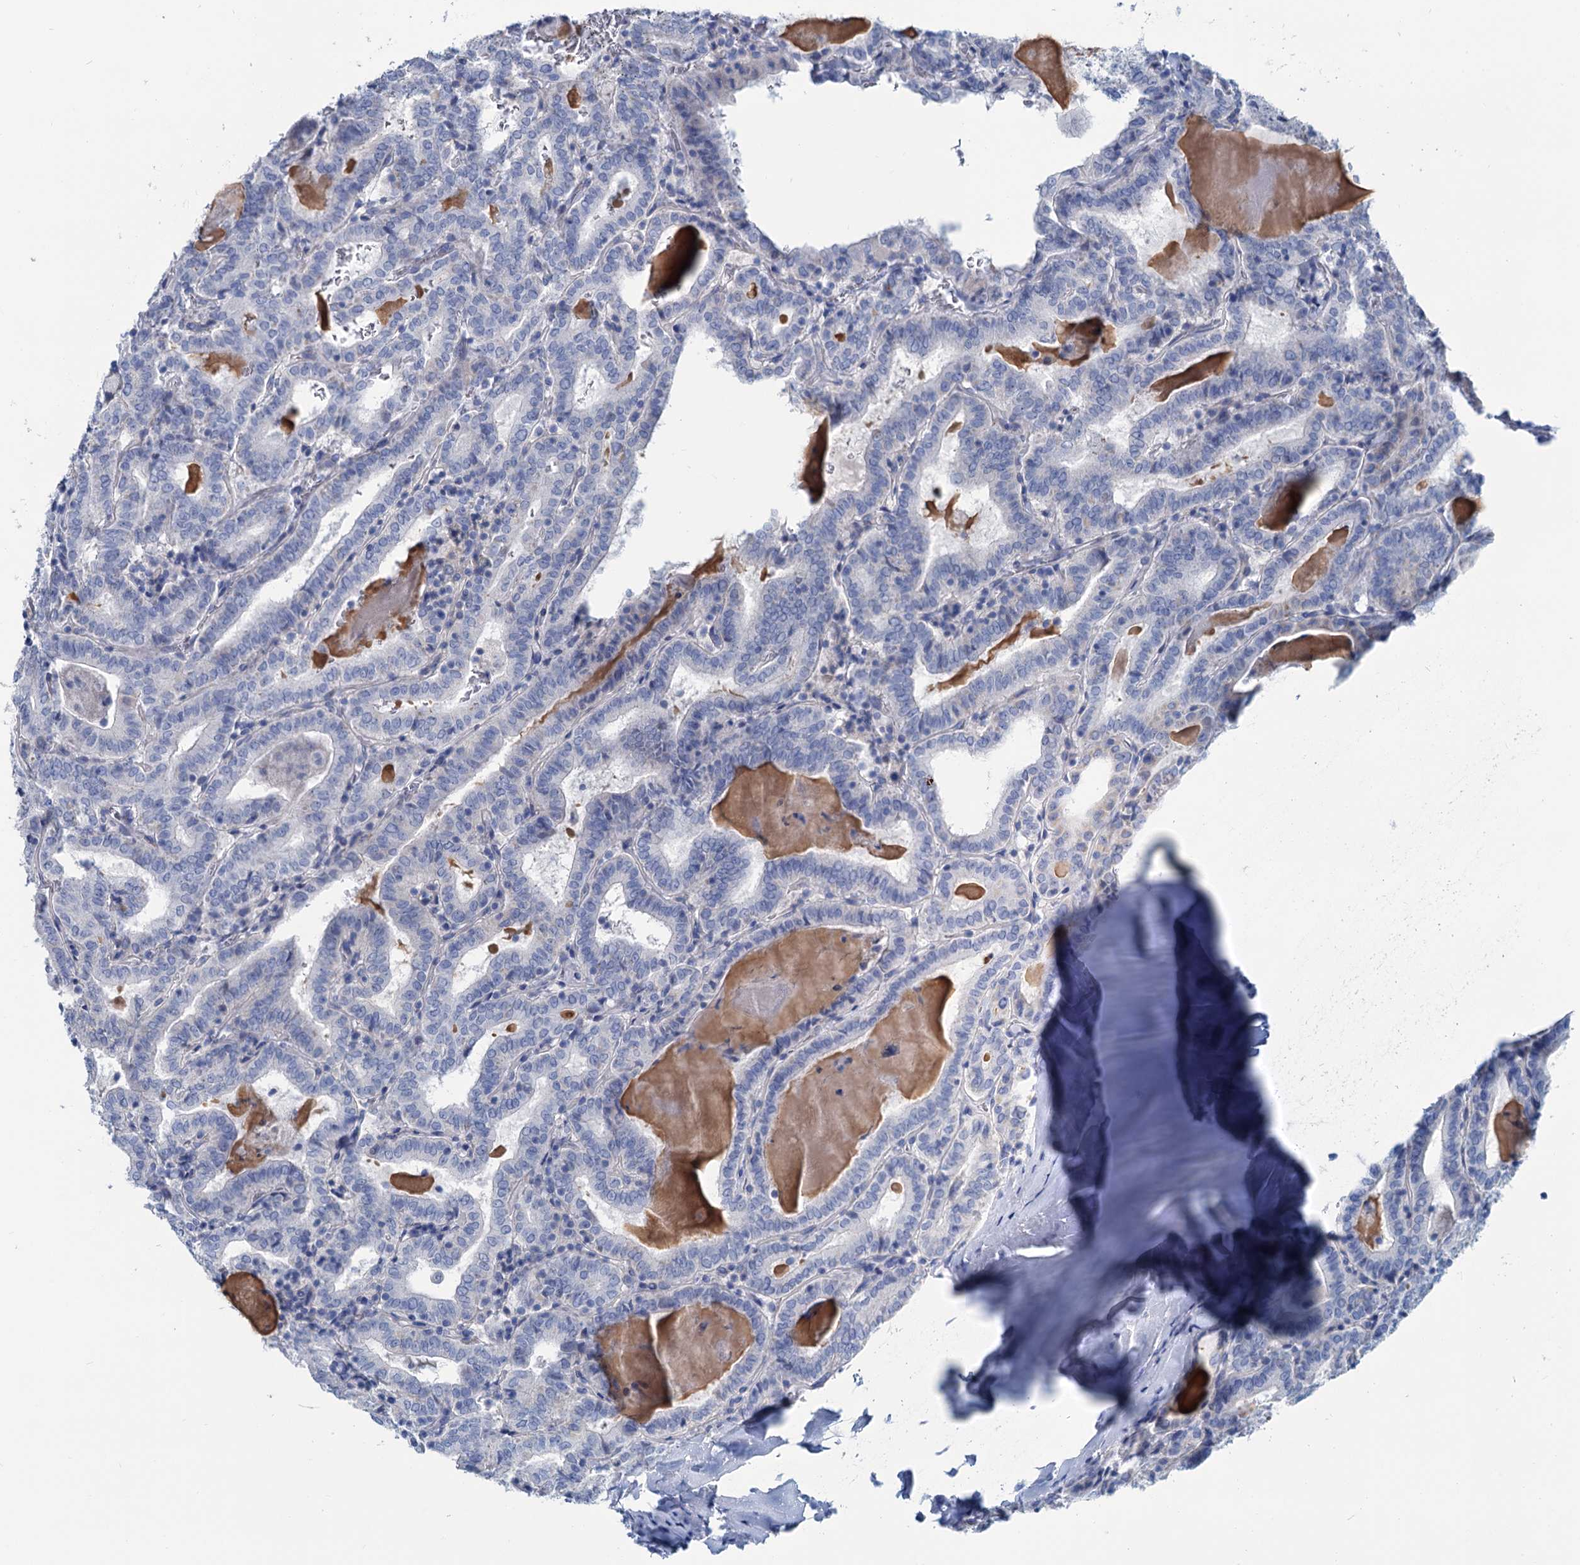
{"staining": {"intensity": "negative", "quantity": "none", "location": "none"}, "tissue": "thyroid cancer", "cell_type": "Tumor cells", "image_type": "cancer", "snomed": [{"axis": "morphology", "description": "Papillary adenocarcinoma, NOS"}, {"axis": "topography", "description": "Thyroid gland"}], "caption": "This is a photomicrograph of immunohistochemistry staining of papillary adenocarcinoma (thyroid), which shows no expression in tumor cells.", "gene": "SLC1A3", "patient": {"sex": "female", "age": 72}}